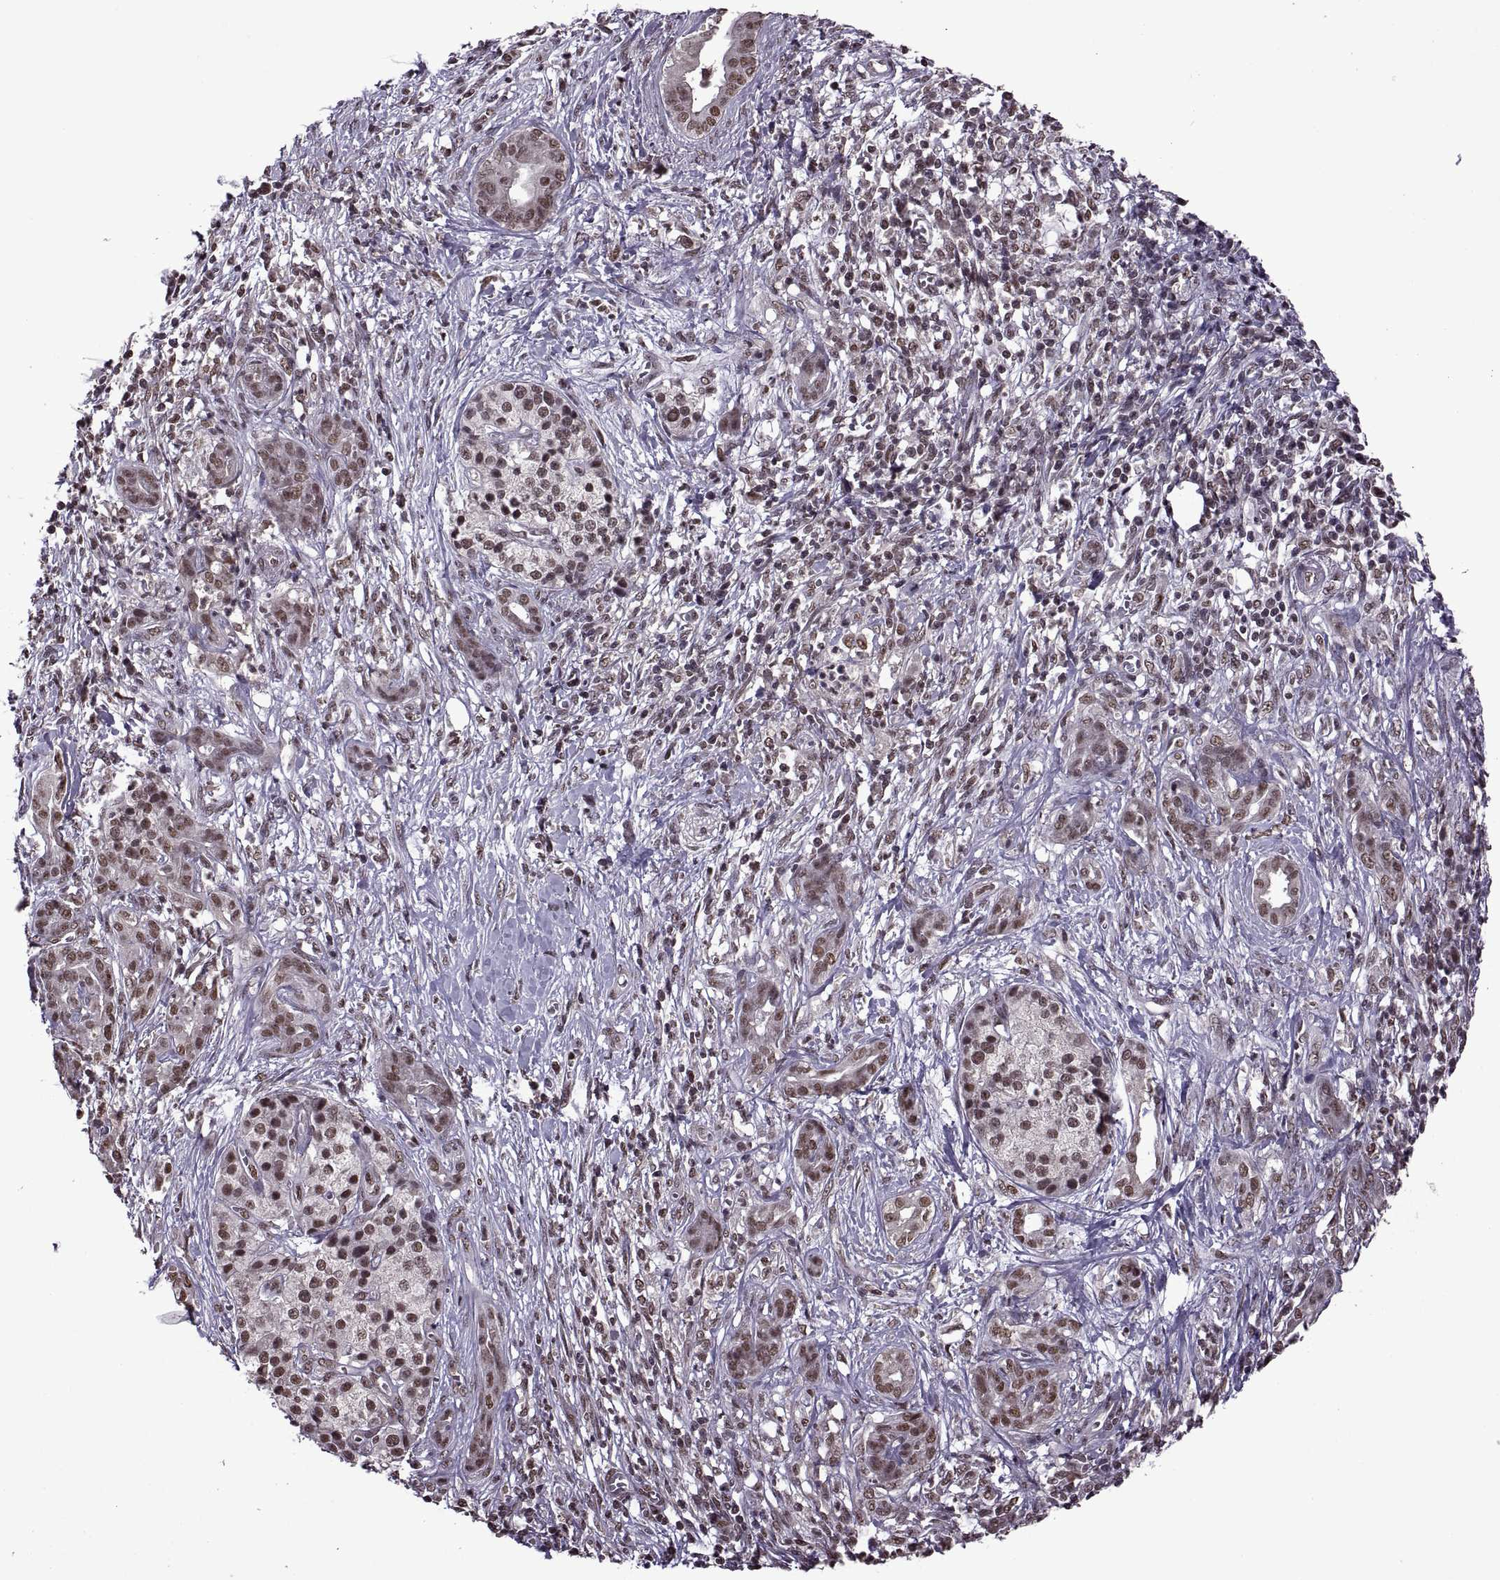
{"staining": {"intensity": "moderate", "quantity": ">75%", "location": "nuclear"}, "tissue": "pancreatic cancer", "cell_type": "Tumor cells", "image_type": "cancer", "snomed": [{"axis": "morphology", "description": "Adenocarcinoma, NOS"}, {"axis": "topography", "description": "Pancreas"}], "caption": "A high-resolution image shows immunohistochemistry (IHC) staining of pancreatic adenocarcinoma, which displays moderate nuclear expression in approximately >75% of tumor cells. Using DAB (3,3'-diaminobenzidine) (brown) and hematoxylin (blue) stains, captured at high magnification using brightfield microscopy.", "gene": "INTS3", "patient": {"sex": "male", "age": 61}}